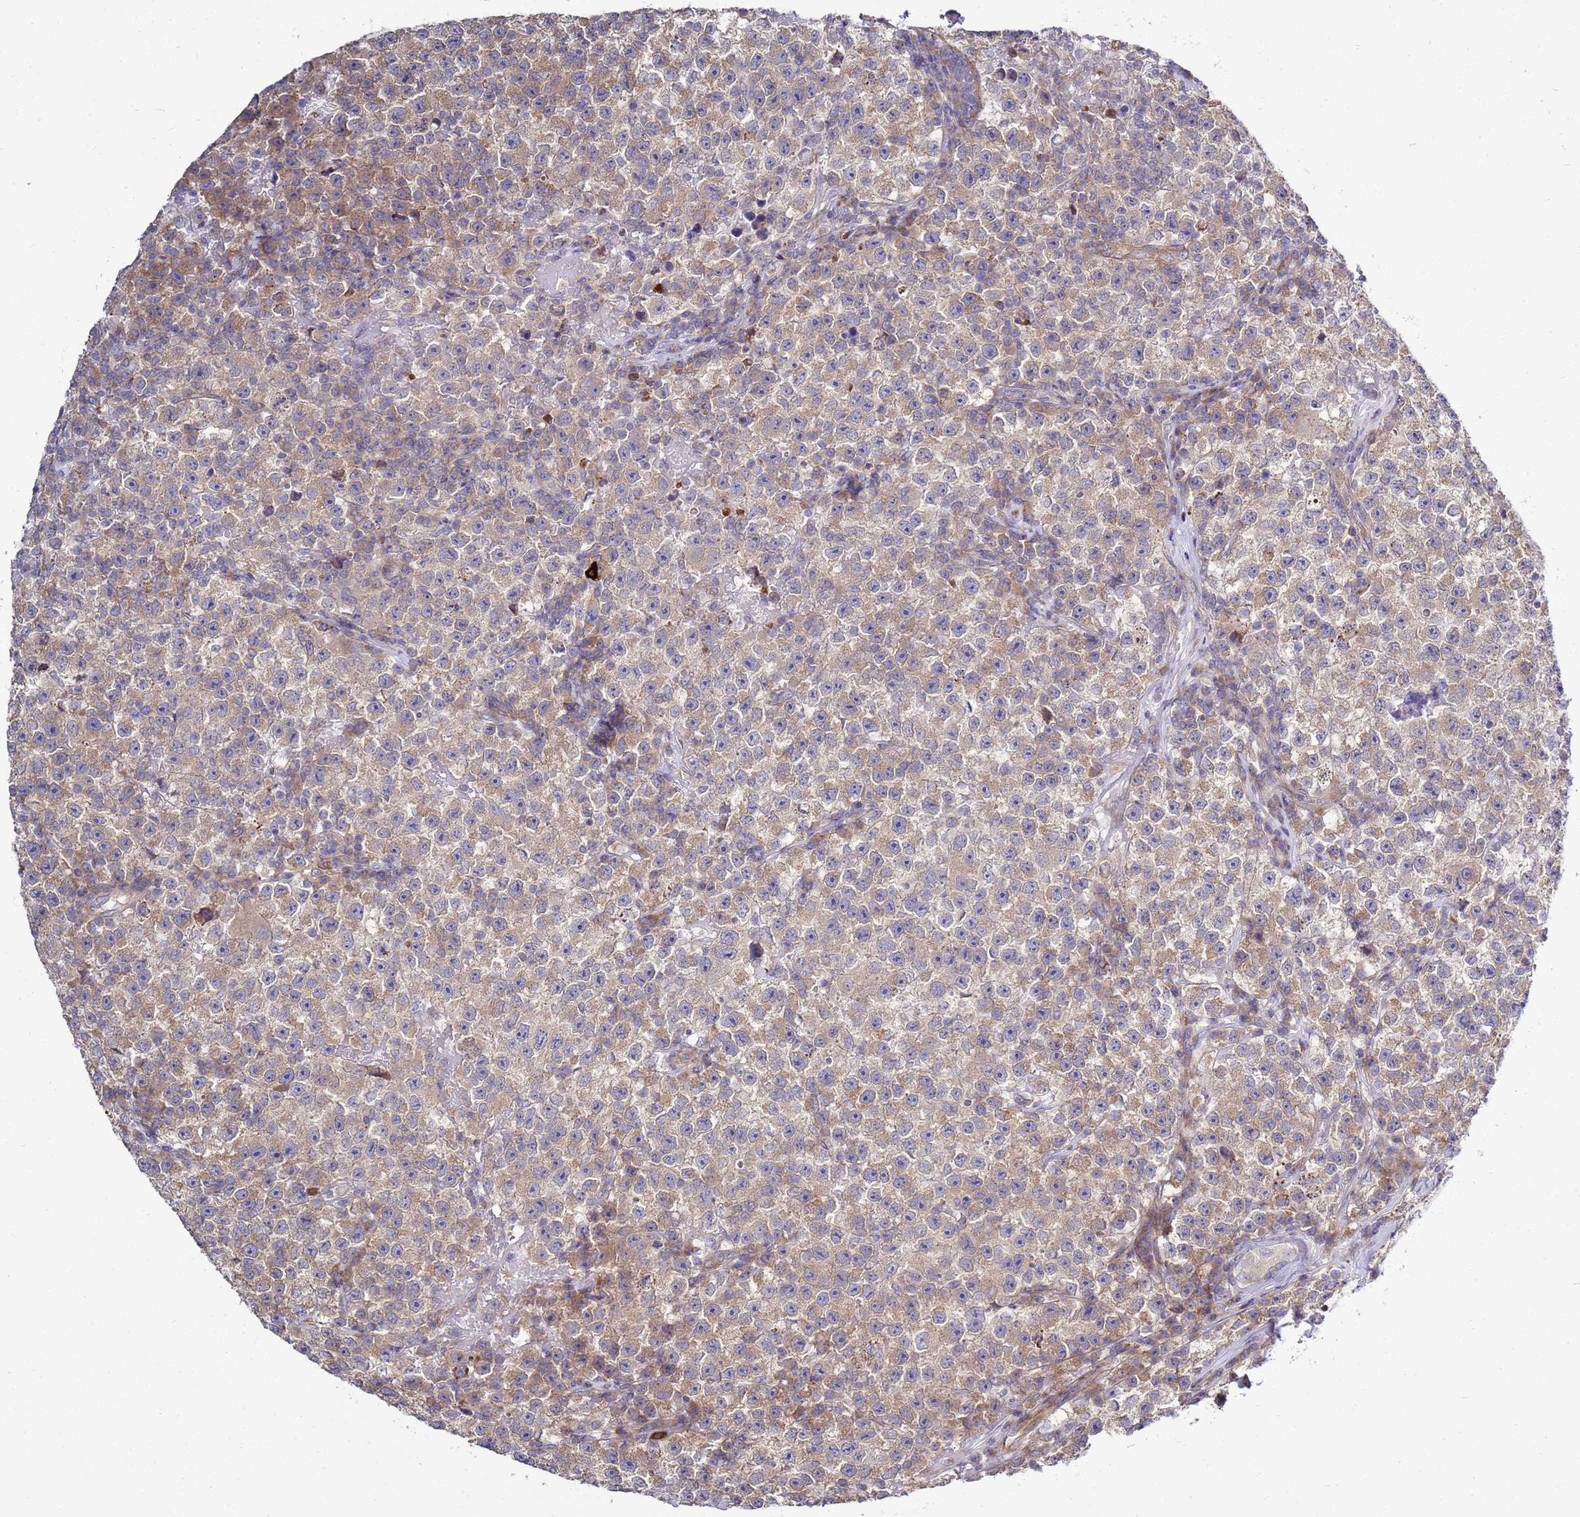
{"staining": {"intensity": "moderate", "quantity": ">75%", "location": "cytoplasmic/membranous"}, "tissue": "testis cancer", "cell_type": "Tumor cells", "image_type": "cancer", "snomed": [{"axis": "morphology", "description": "Seminoma, NOS"}, {"axis": "topography", "description": "Testis"}], "caption": "This histopathology image exhibits testis cancer (seminoma) stained with IHC to label a protein in brown. The cytoplasmic/membranous of tumor cells show moderate positivity for the protein. Nuclei are counter-stained blue.", "gene": "MON1B", "patient": {"sex": "male", "age": 22}}